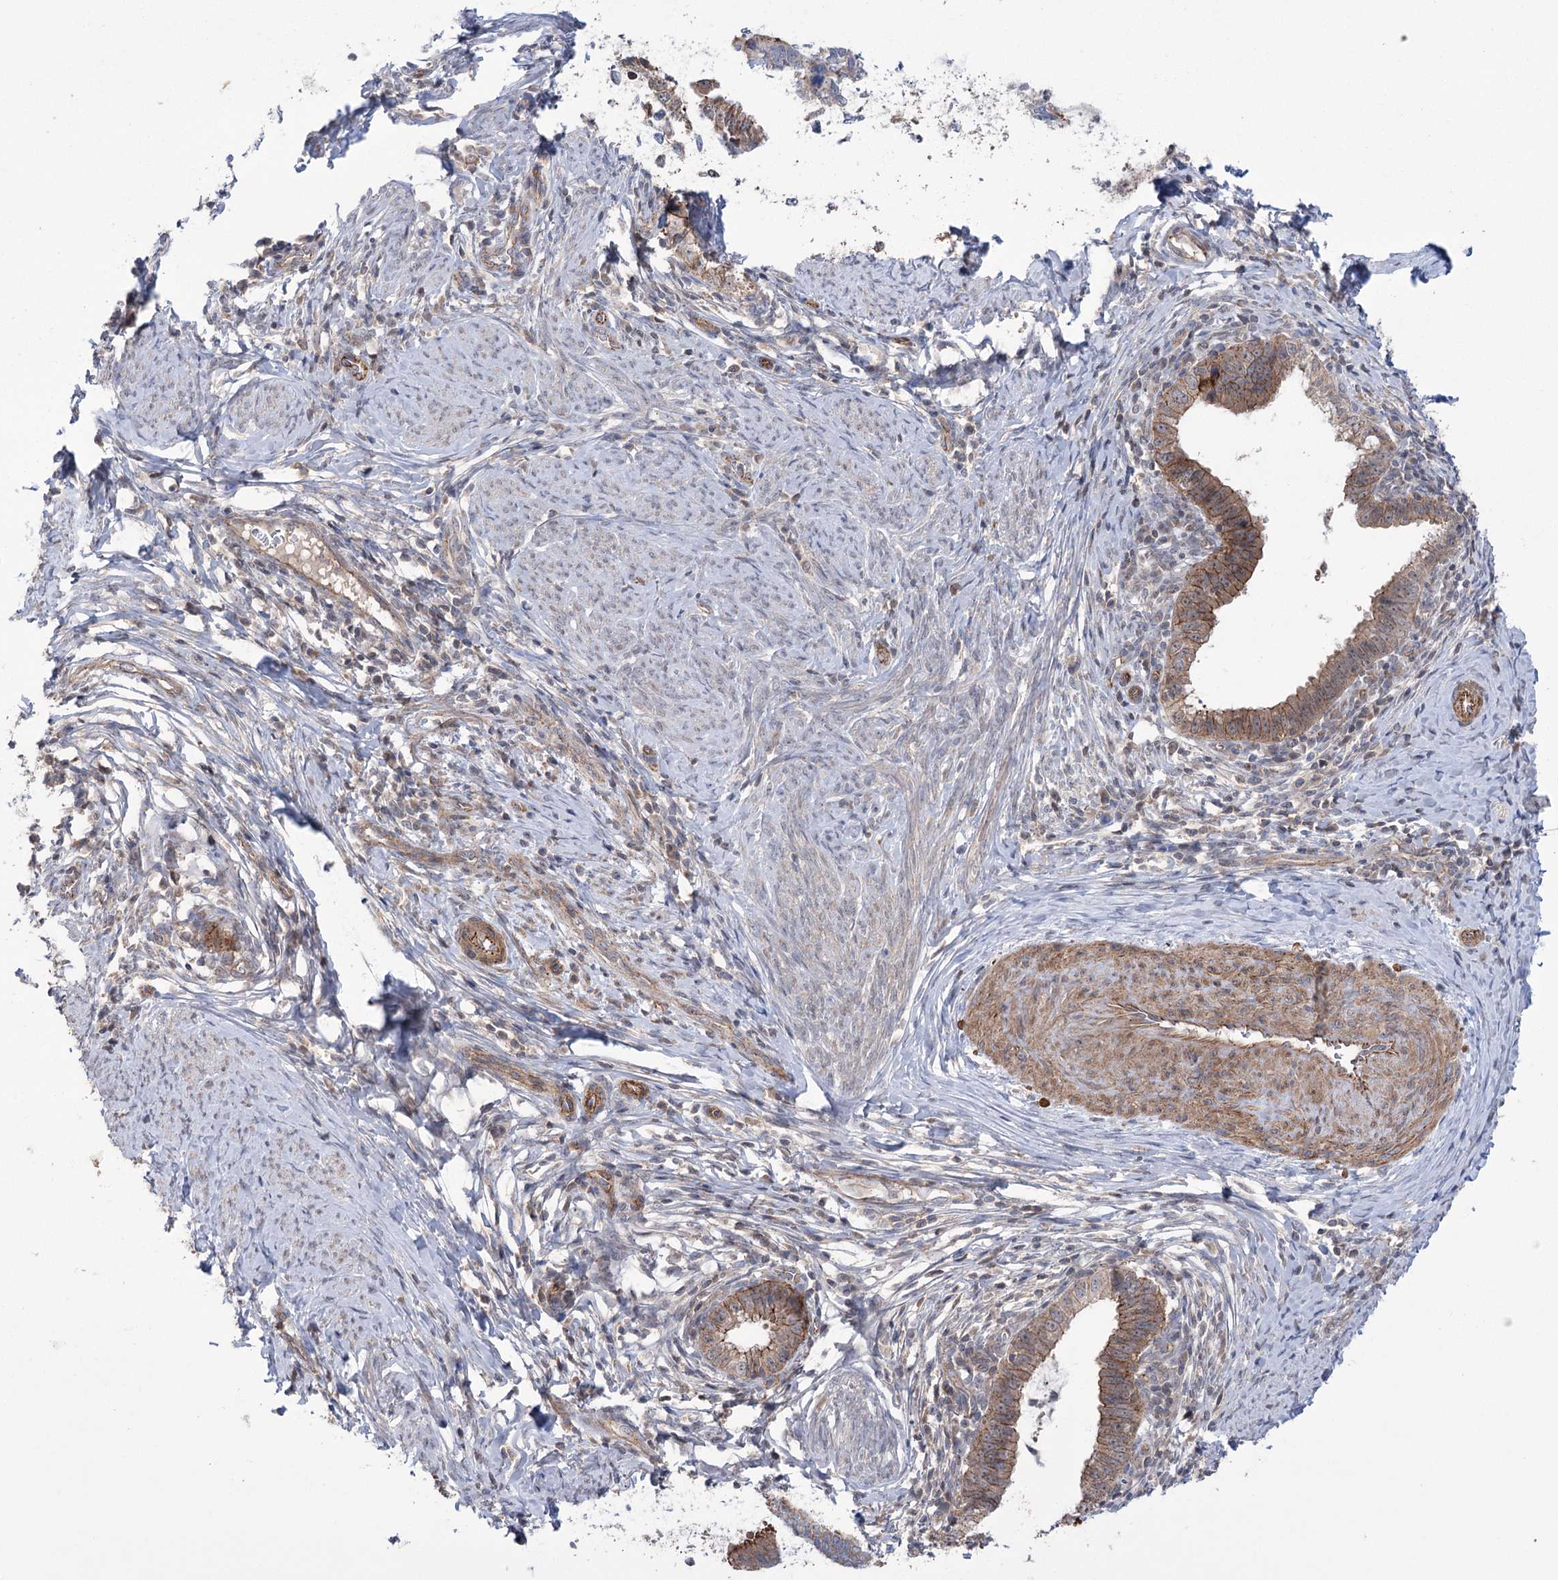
{"staining": {"intensity": "moderate", "quantity": ">75%", "location": "cytoplasmic/membranous"}, "tissue": "cervical cancer", "cell_type": "Tumor cells", "image_type": "cancer", "snomed": [{"axis": "morphology", "description": "Adenocarcinoma, NOS"}, {"axis": "topography", "description": "Cervix"}], "caption": "Cervical adenocarcinoma stained for a protein displays moderate cytoplasmic/membranous positivity in tumor cells. Nuclei are stained in blue.", "gene": "TRIM71", "patient": {"sex": "female", "age": 36}}